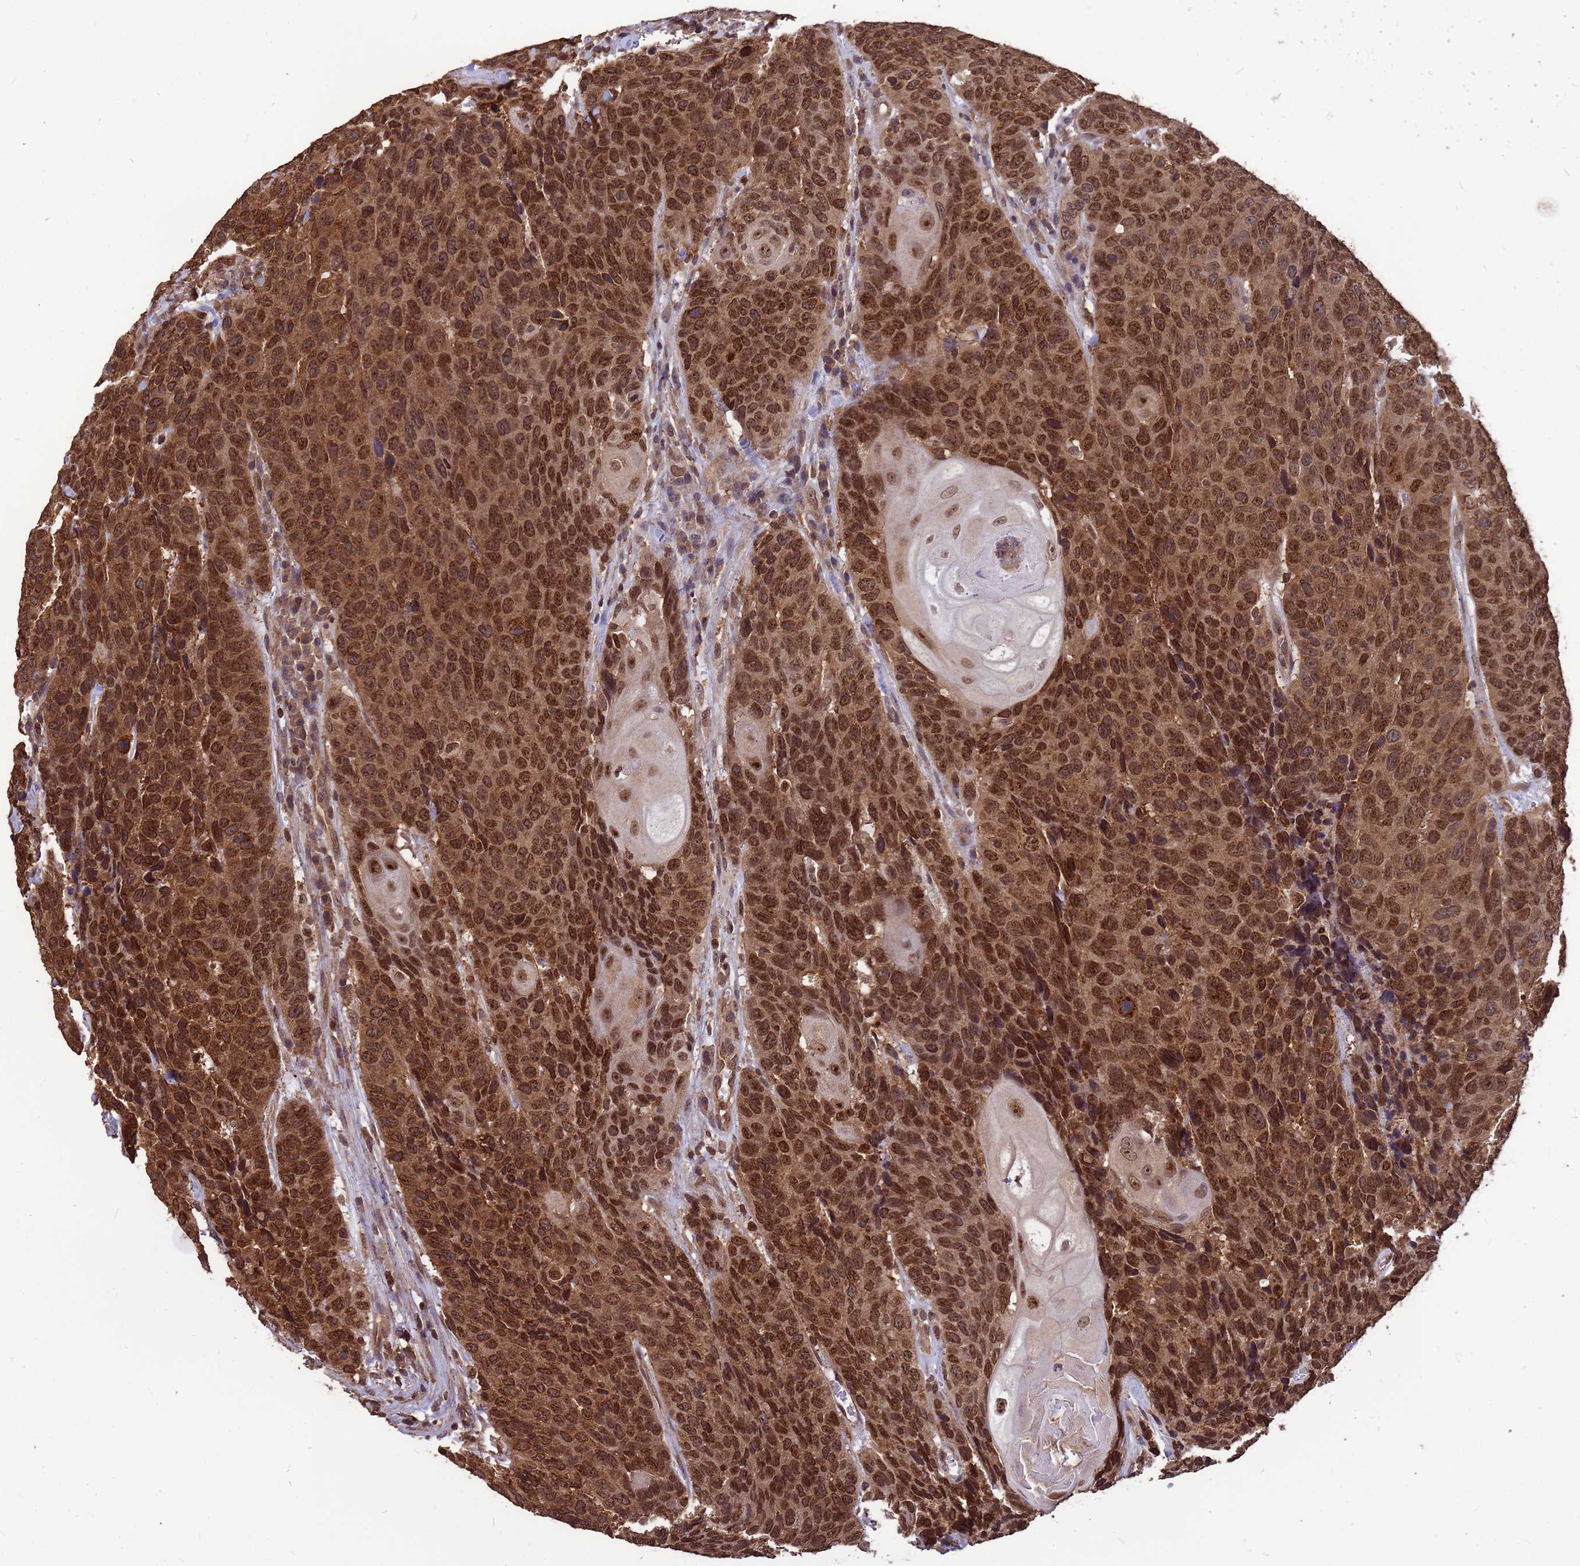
{"staining": {"intensity": "moderate", "quantity": ">75%", "location": "cytoplasmic/membranous,nuclear"}, "tissue": "head and neck cancer", "cell_type": "Tumor cells", "image_type": "cancer", "snomed": [{"axis": "morphology", "description": "Squamous cell carcinoma, NOS"}, {"axis": "topography", "description": "Head-Neck"}], "caption": "Human squamous cell carcinoma (head and neck) stained with a protein marker displays moderate staining in tumor cells.", "gene": "C1orf35", "patient": {"sex": "male", "age": 66}}